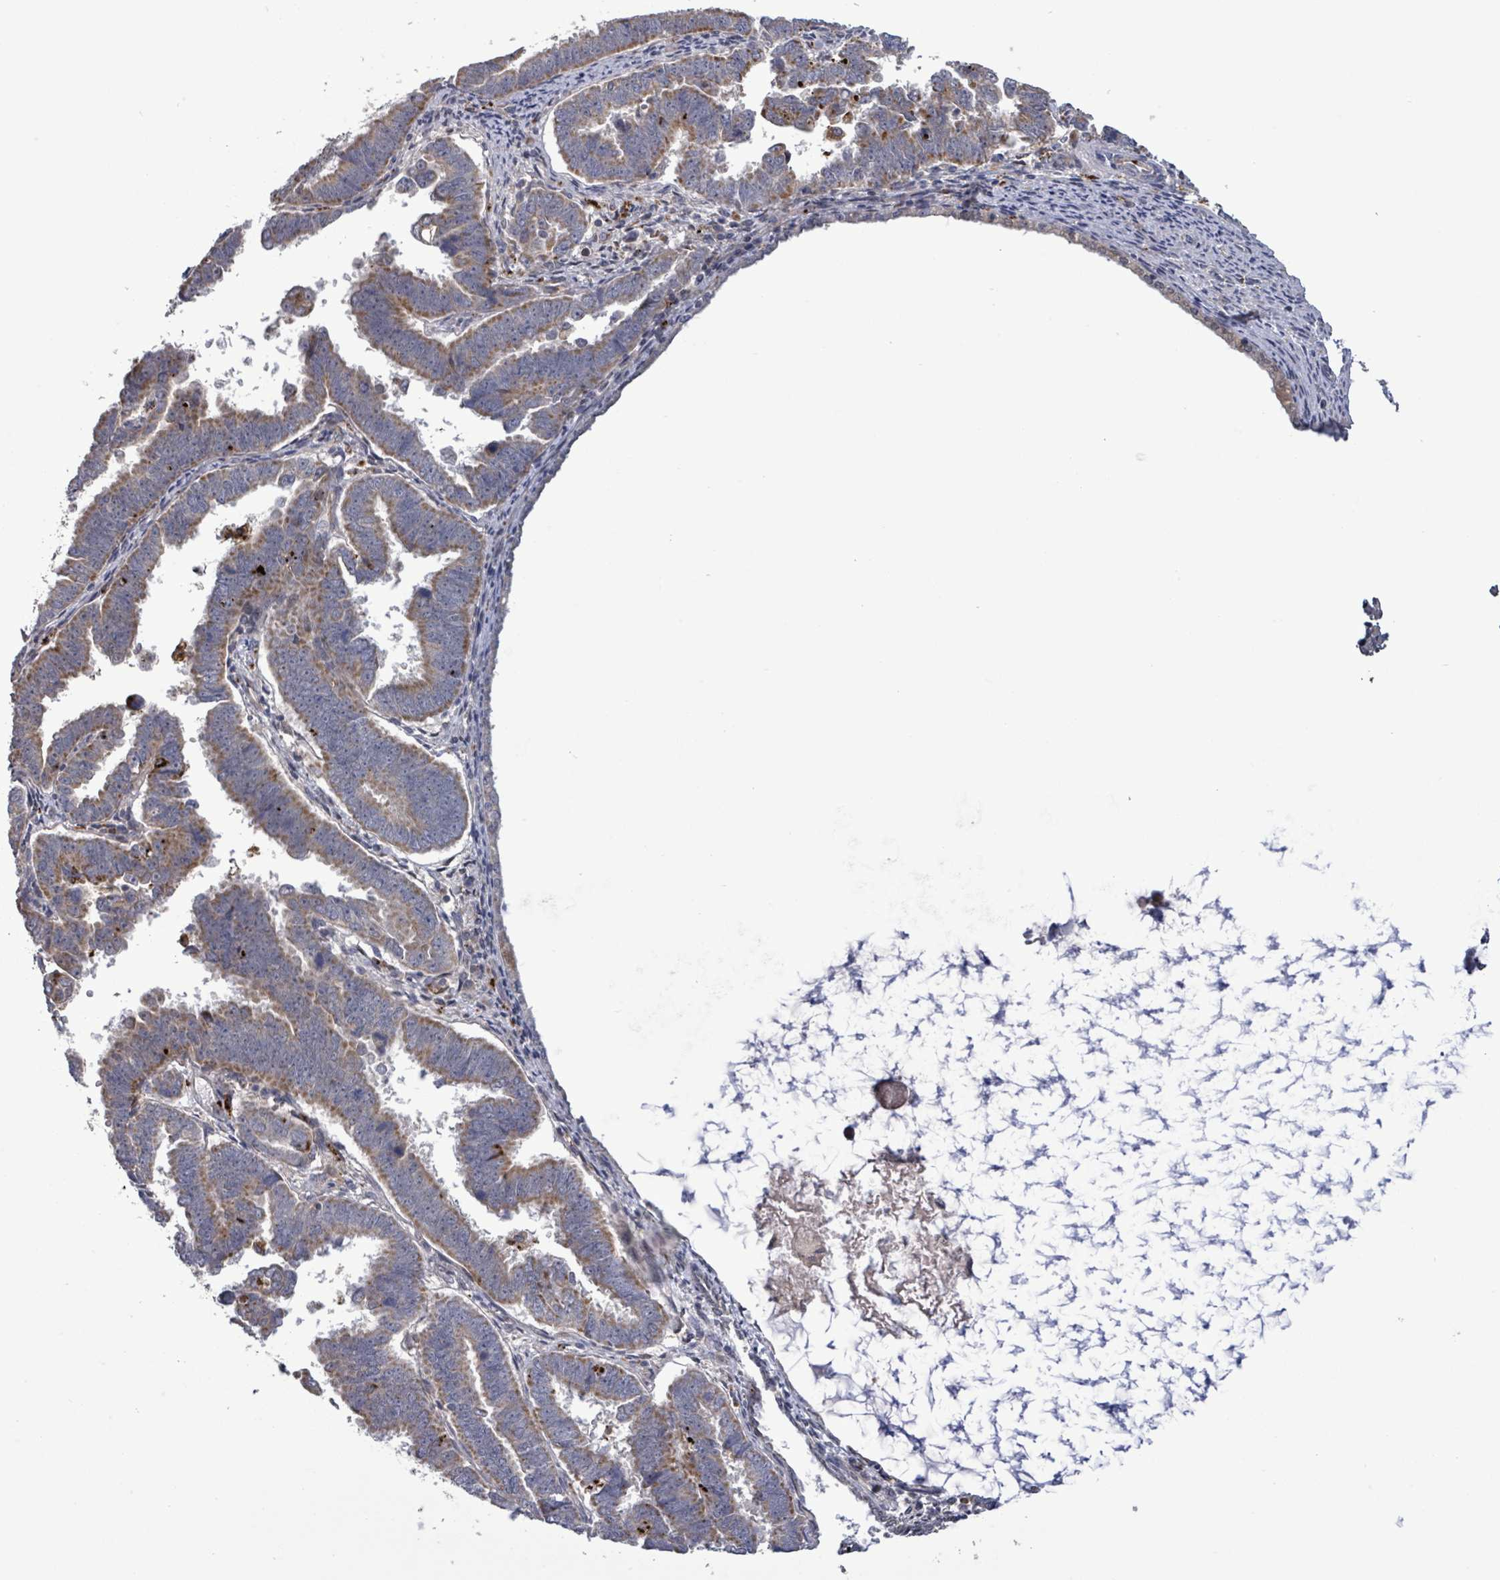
{"staining": {"intensity": "moderate", "quantity": "25%-75%", "location": "cytoplasmic/membranous"}, "tissue": "endometrial cancer", "cell_type": "Tumor cells", "image_type": "cancer", "snomed": [{"axis": "morphology", "description": "Adenocarcinoma, NOS"}, {"axis": "topography", "description": "Endometrium"}], "caption": "Endometrial cancer (adenocarcinoma) tissue displays moderate cytoplasmic/membranous positivity in about 25%-75% of tumor cells, visualized by immunohistochemistry.", "gene": "DIPK2A", "patient": {"sex": "female", "age": 75}}